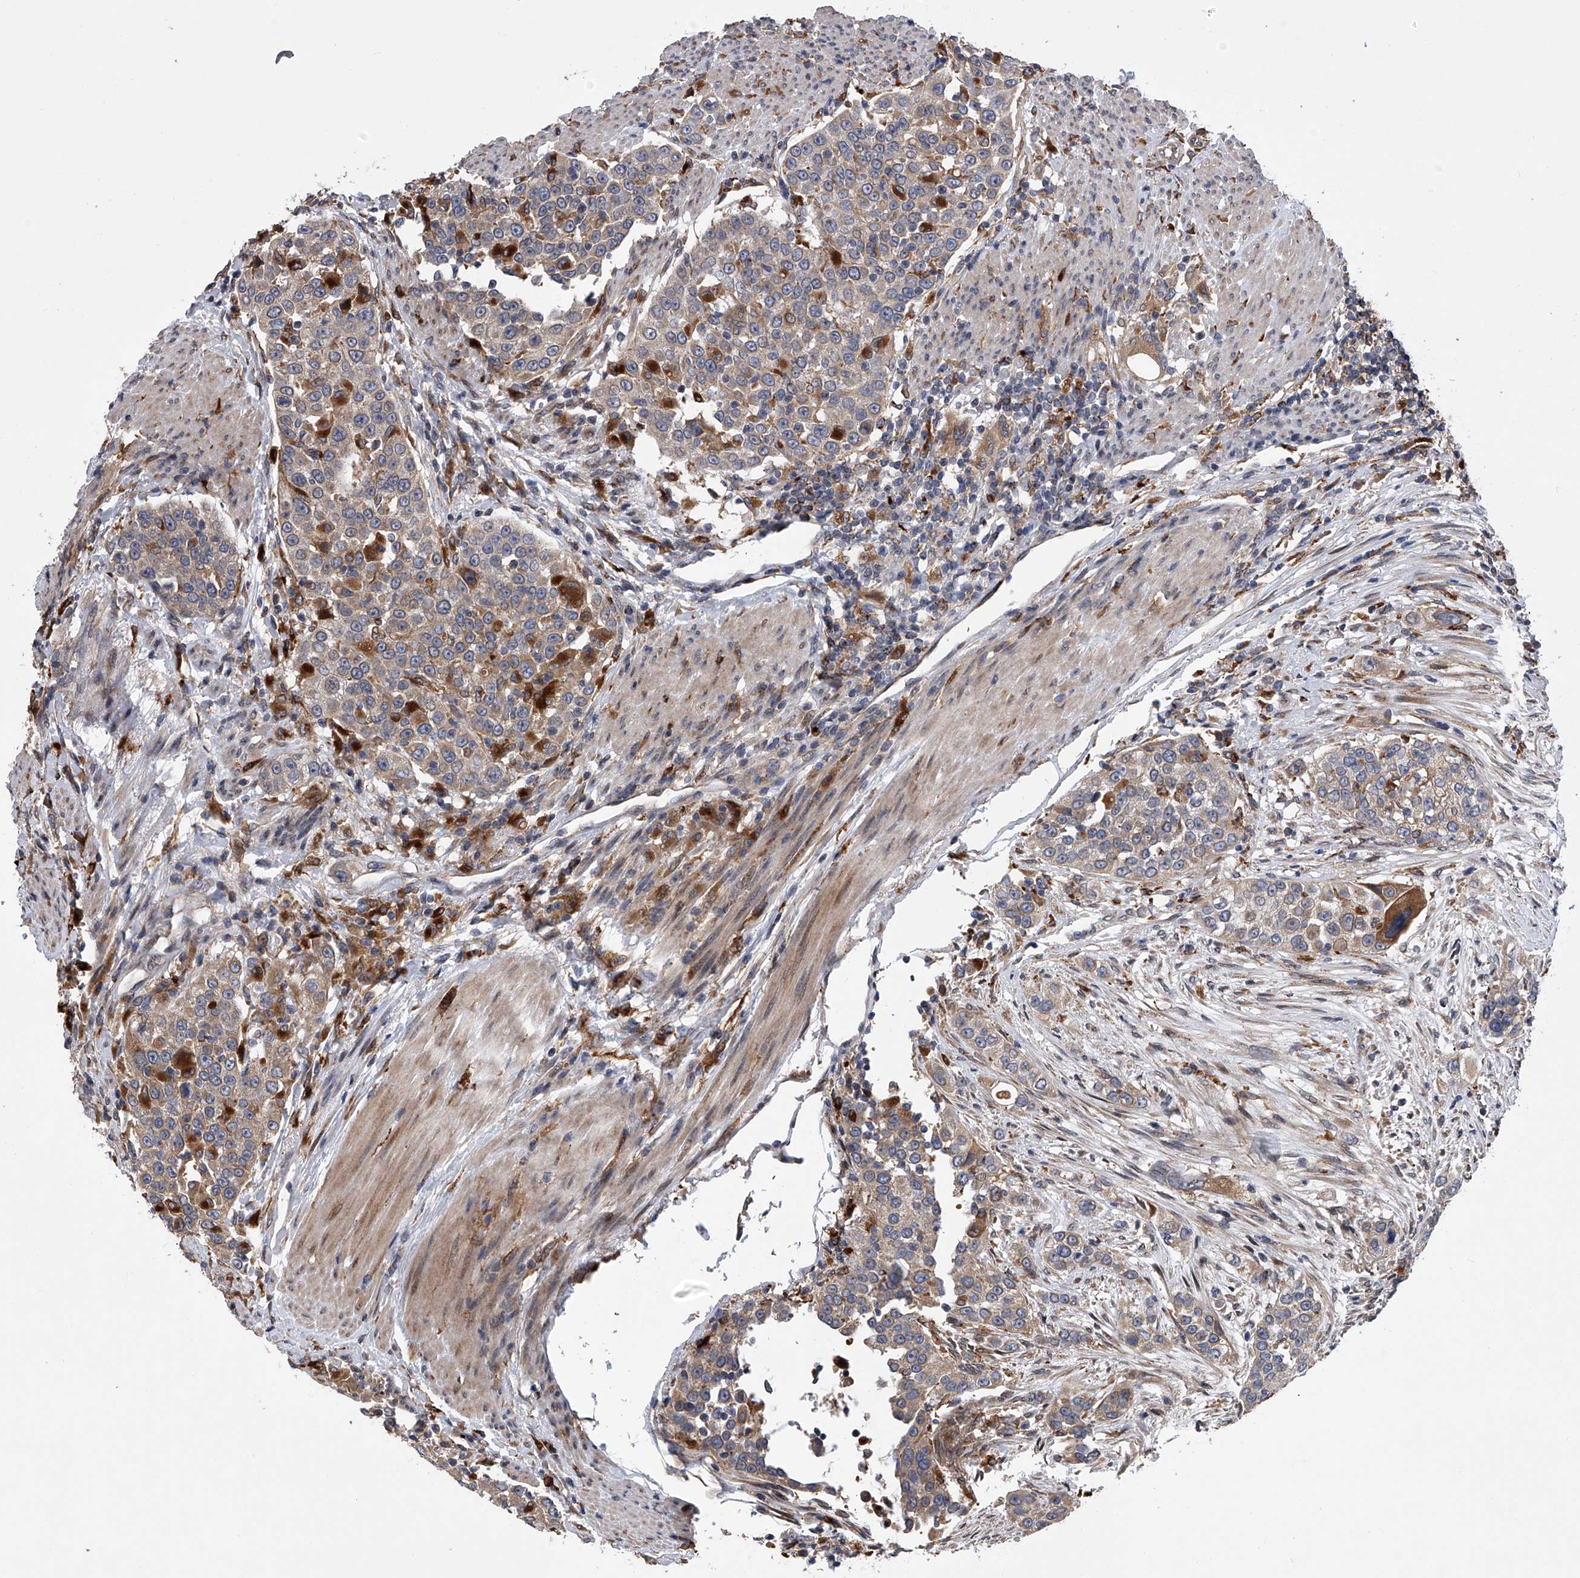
{"staining": {"intensity": "moderate", "quantity": "<25%", "location": "cytoplasmic/membranous"}, "tissue": "urothelial cancer", "cell_type": "Tumor cells", "image_type": "cancer", "snomed": [{"axis": "morphology", "description": "Urothelial carcinoma, High grade"}, {"axis": "topography", "description": "Urinary bladder"}], "caption": "Protein staining of urothelial carcinoma (high-grade) tissue exhibits moderate cytoplasmic/membranous staining in approximately <25% of tumor cells.", "gene": "TRIM8", "patient": {"sex": "female", "age": 80}}